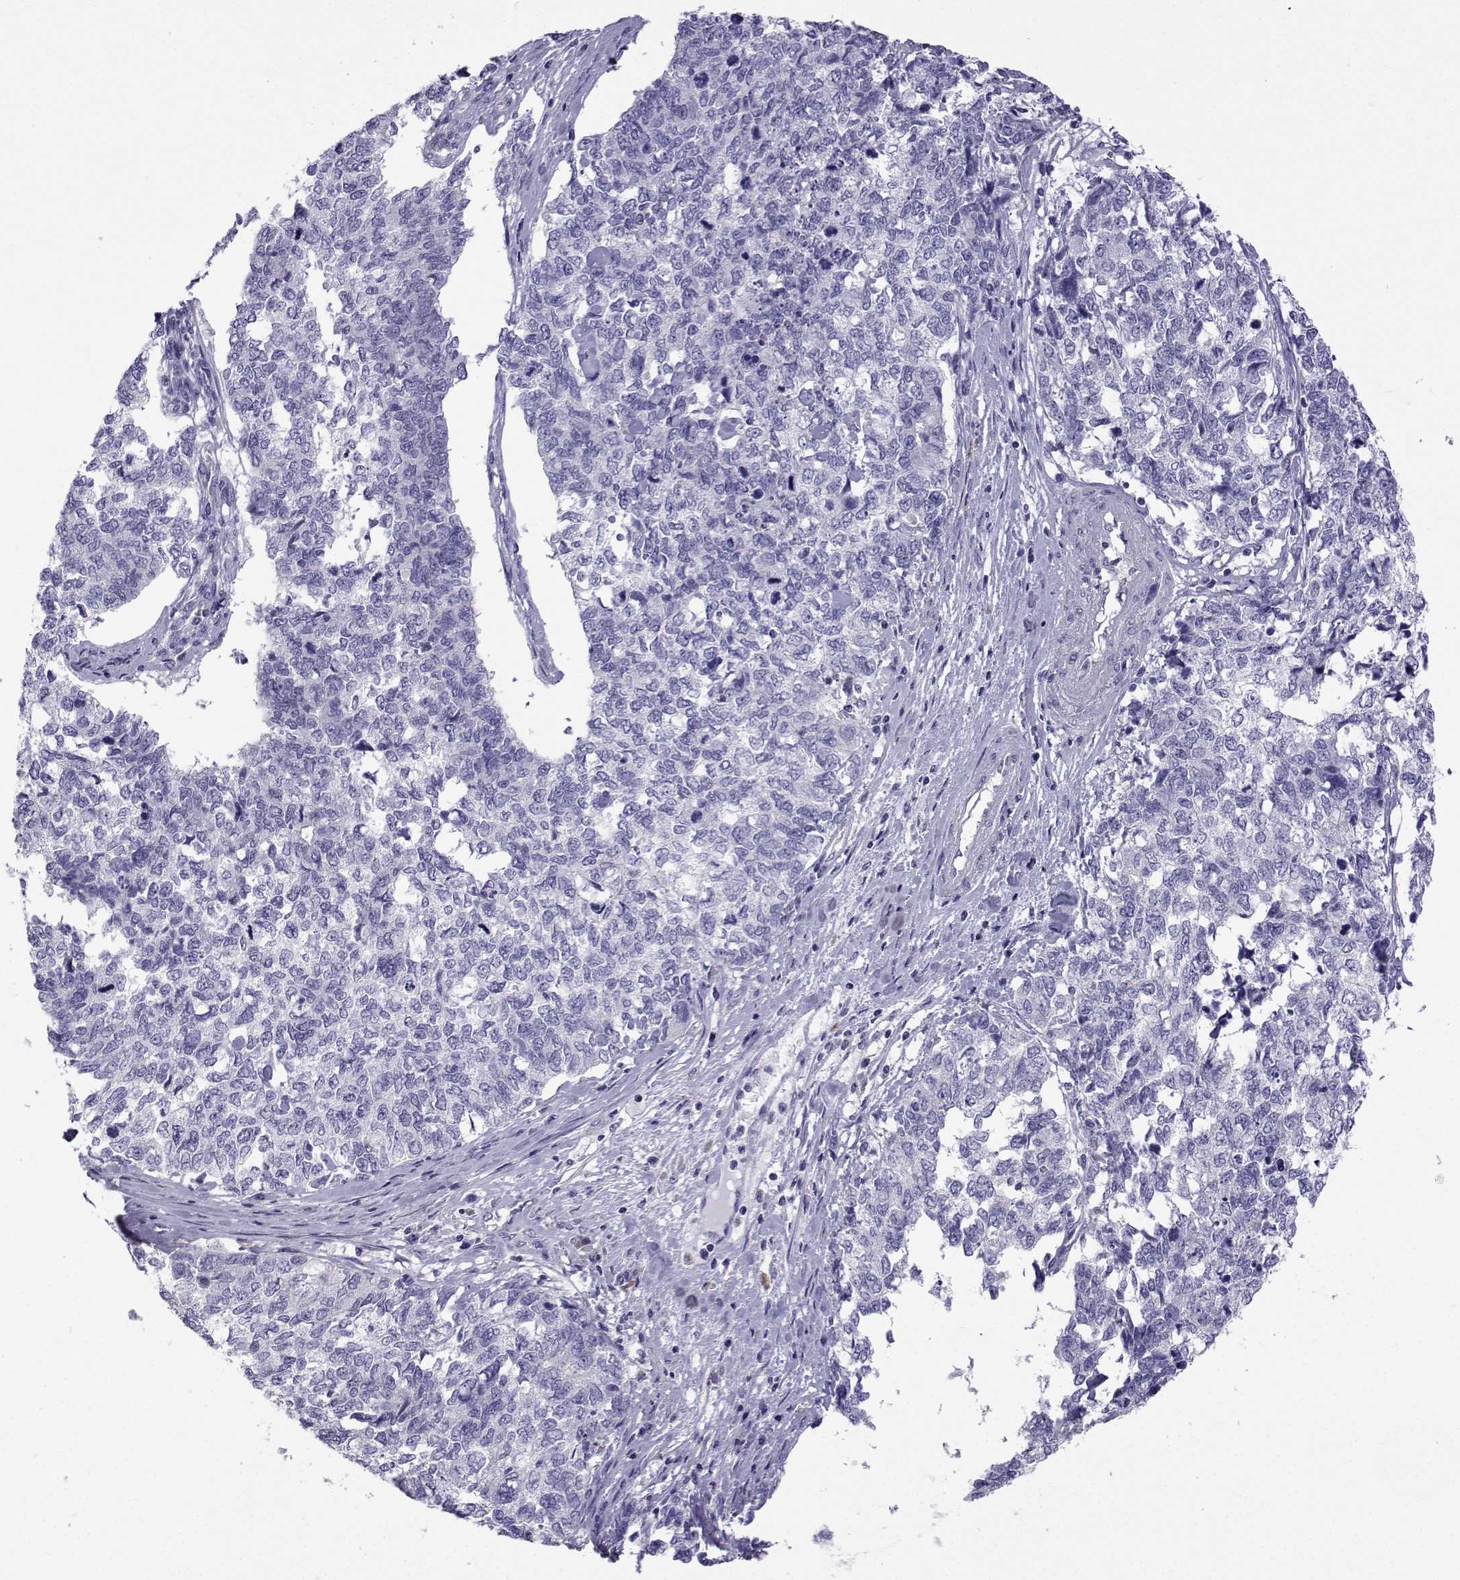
{"staining": {"intensity": "negative", "quantity": "none", "location": "none"}, "tissue": "cervical cancer", "cell_type": "Tumor cells", "image_type": "cancer", "snomed": [{"axis": "morphology", "description": "Squamous cell carcinoma, NOS"}, {"axis": "topography", "description": "Cervix"}], "caption": "IHC of cervical cancer exhibits no positivity in tumor cells.", "gene": "CFAP70", "patient": {"sex": "female", "age": 63}}